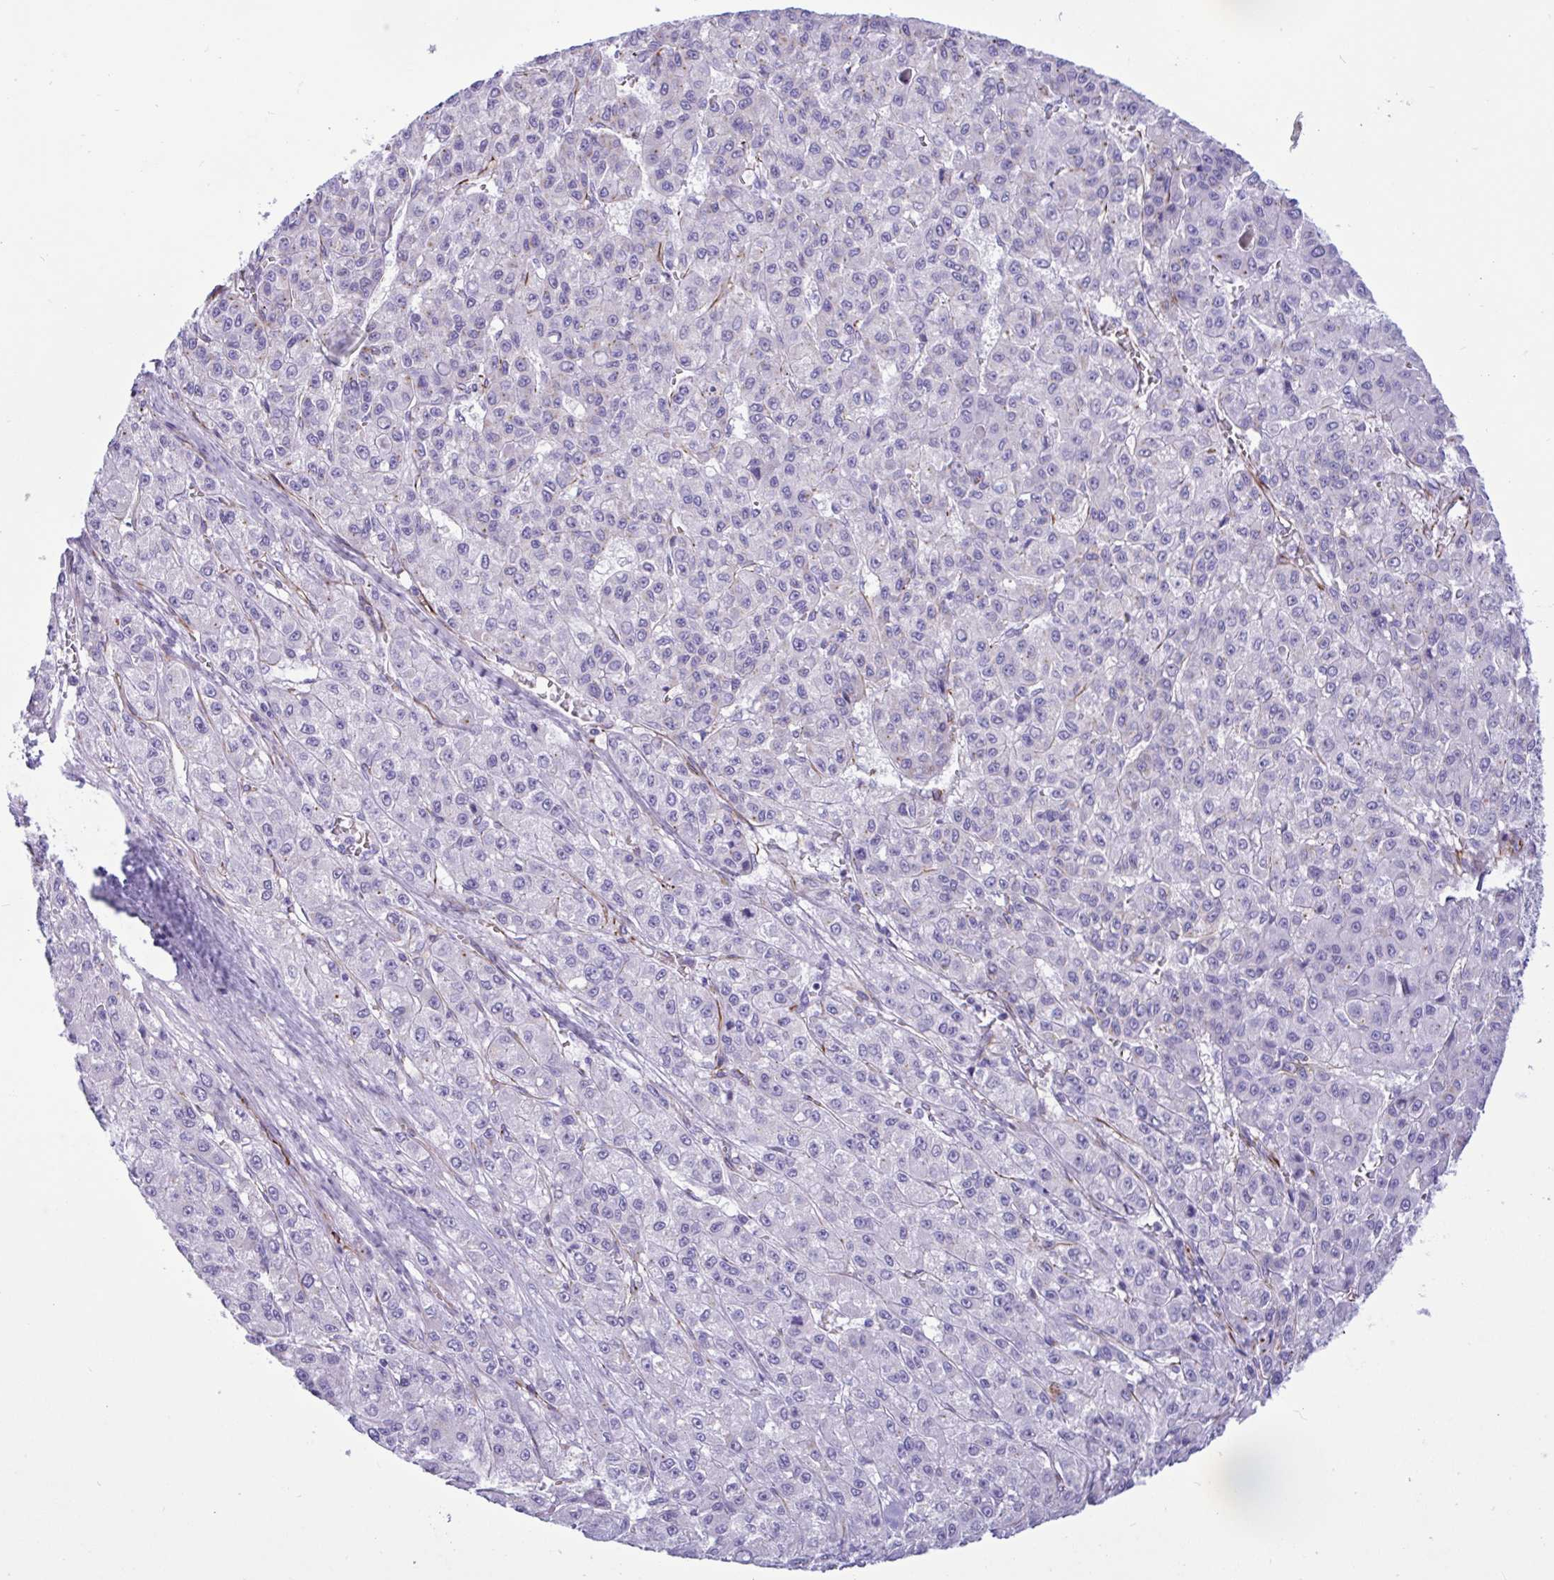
{"staining": {"intensity": "negative", "quantity": "none", "location": "none"}, "tissue": "liver cancer", "cell_type": "Tumor cells", "image_type": "cancer", "snomed": [{"axis": "morphology", "description": "Carcinoma, Hepatocellular, NOS"}, {"axis": "topography", "description": "Liver"}], "caption": "Protein analysis of liver hepatocellular carcinoma demonstrates no significant positivity in tumor cells.", "gene": "SMAD5", "patient": {"sex": "male", "age": 70}}